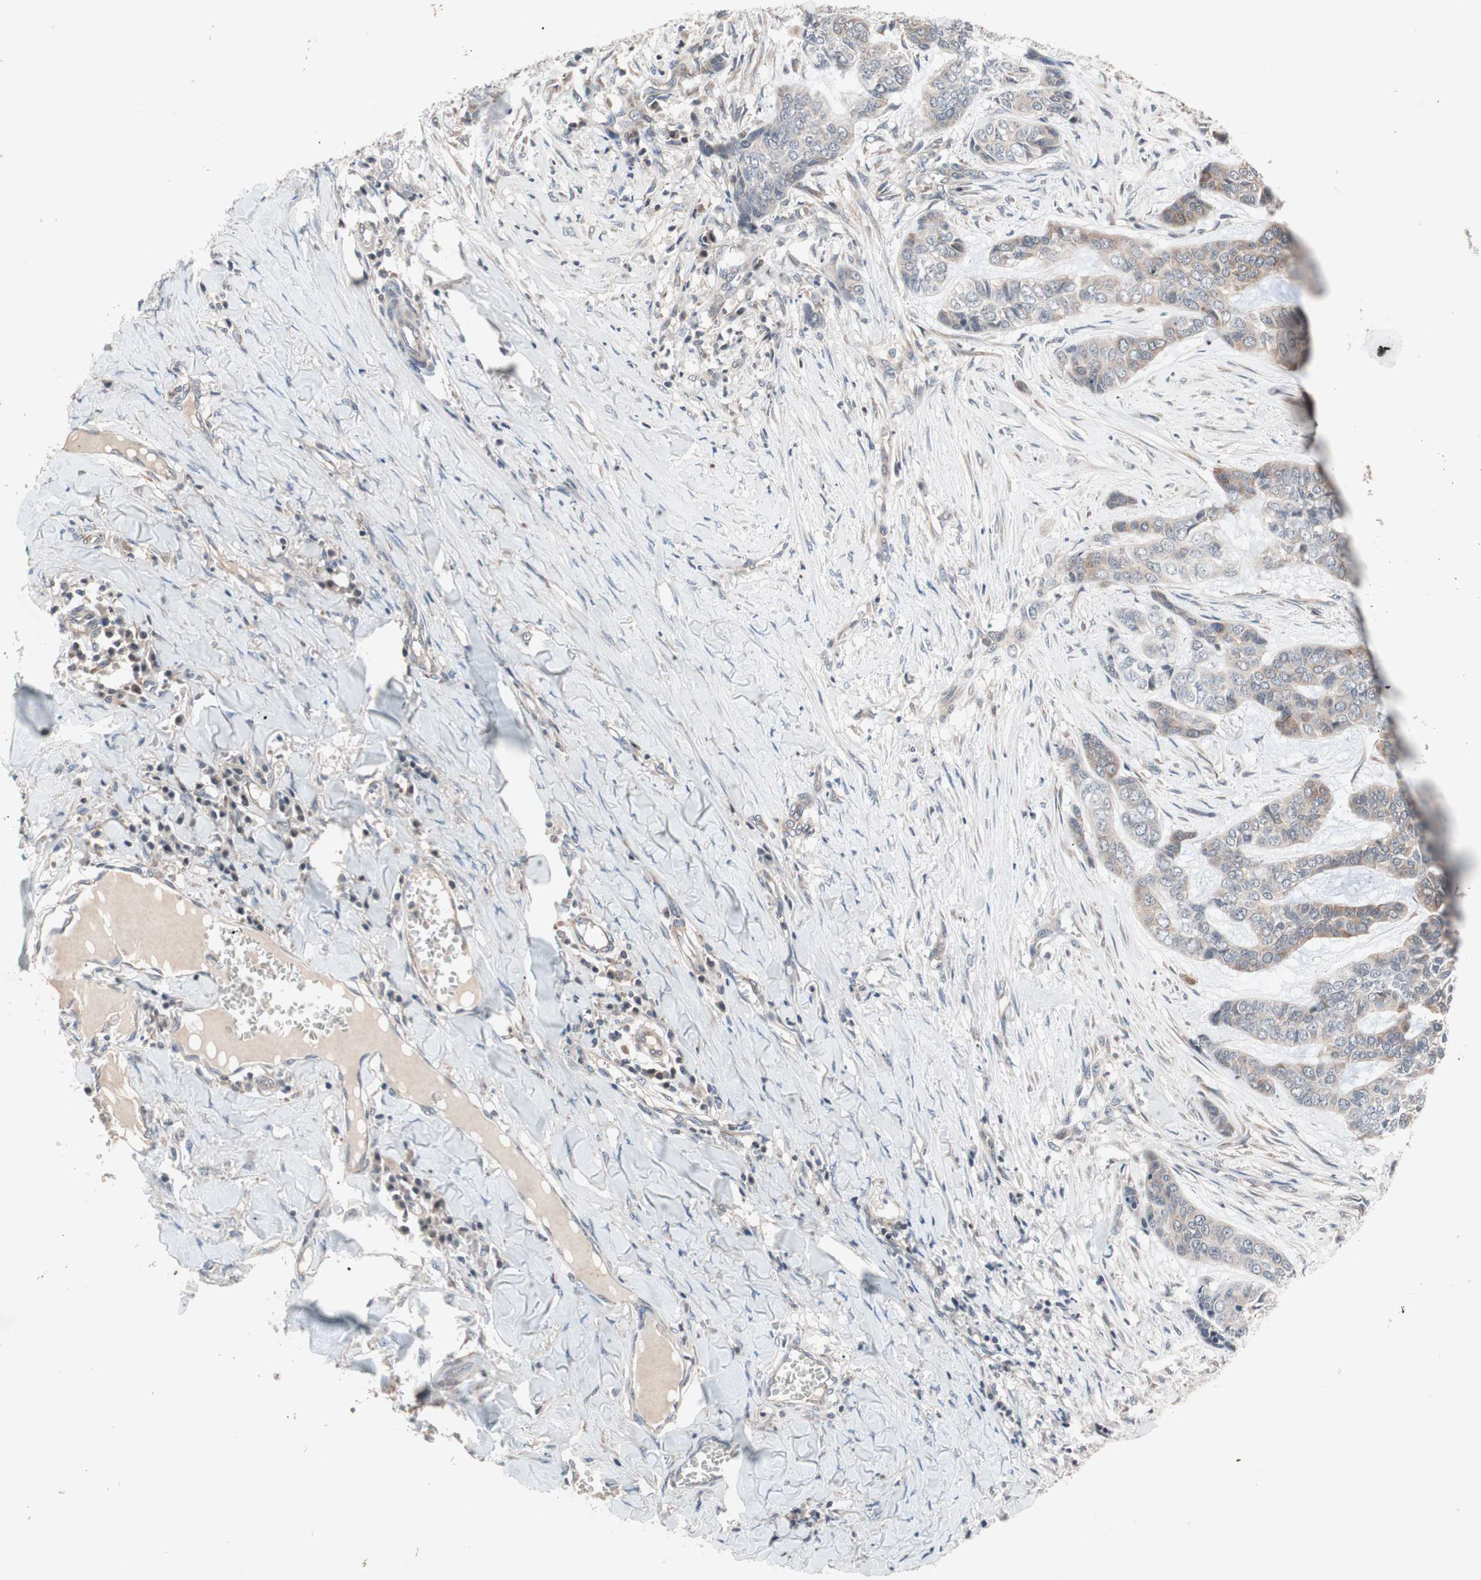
{"staining": {"intensity": "weak", "quantity": "<25%", "location": "cytoplasmic/membranous"}, "tissue": "skin cancer", "cell_type": "Tumor cells", "image_type": "cancer", "snomed": [{"axis": "morphology", "description": "Basal cell carcinoma"}, {"axis": "topography", "description": "Skin"}], "caption": "The immunohistochemistry (IHC) micrograph has no significant staining in tumor cells of basal cell carcinoma (skin) tissue.", "gene": "IRS1", "patient": {"sex": "female", "age": 64}}